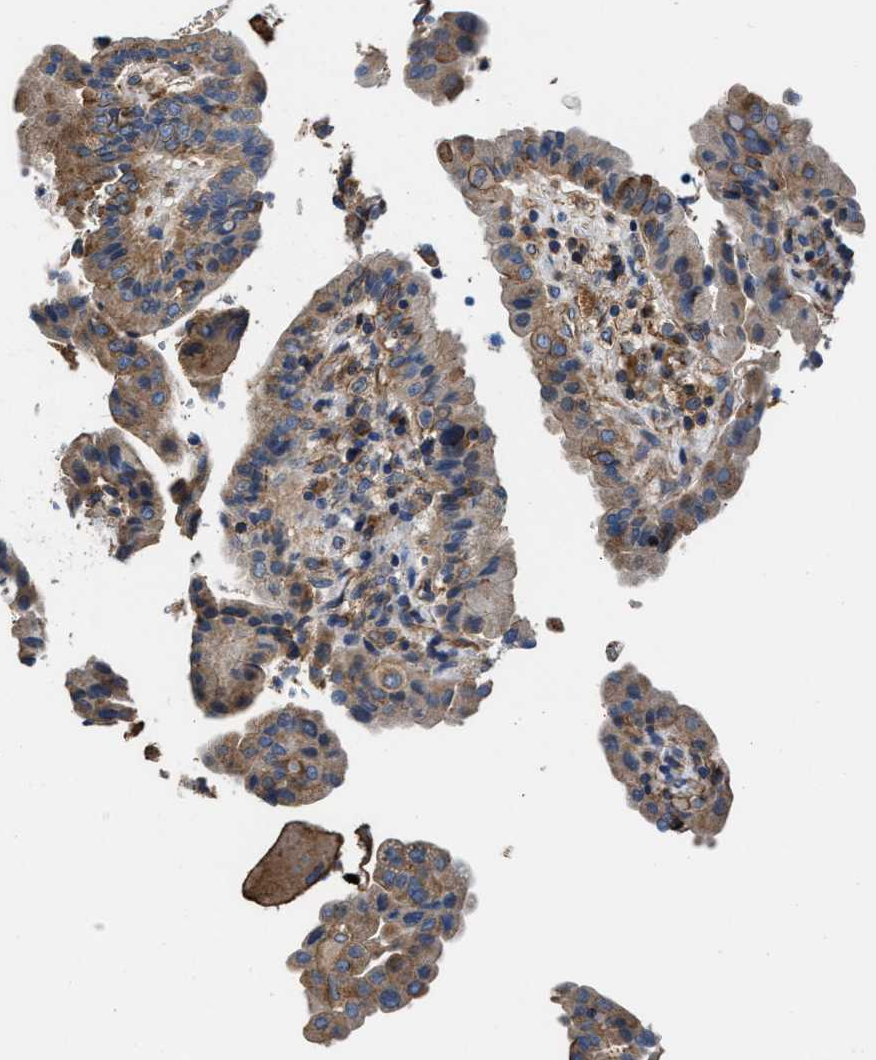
{"staining": {"intensity": "weak", "quantity": ">75%", "location": "cytoplasmic/membranous"}, "tissue": "thyroid cancer", "cell_type": "Tumor cells", "image_type": "cancer", "snomed": [{"axis": "morphology", "description": "Papillary adenocarcinoma, NOS"}, {"axis": "topography", "description": "Thyroid gland"}], "caption": "Papillary adenocarcinoma (thyroid) was stained to show a protein in brown. There is low levels of weak cytoplasmic/membranous expression in about >75% of tumor cells.", "gene": "PPP1R9B", "patient": {"sex": "male", "age": 33}}